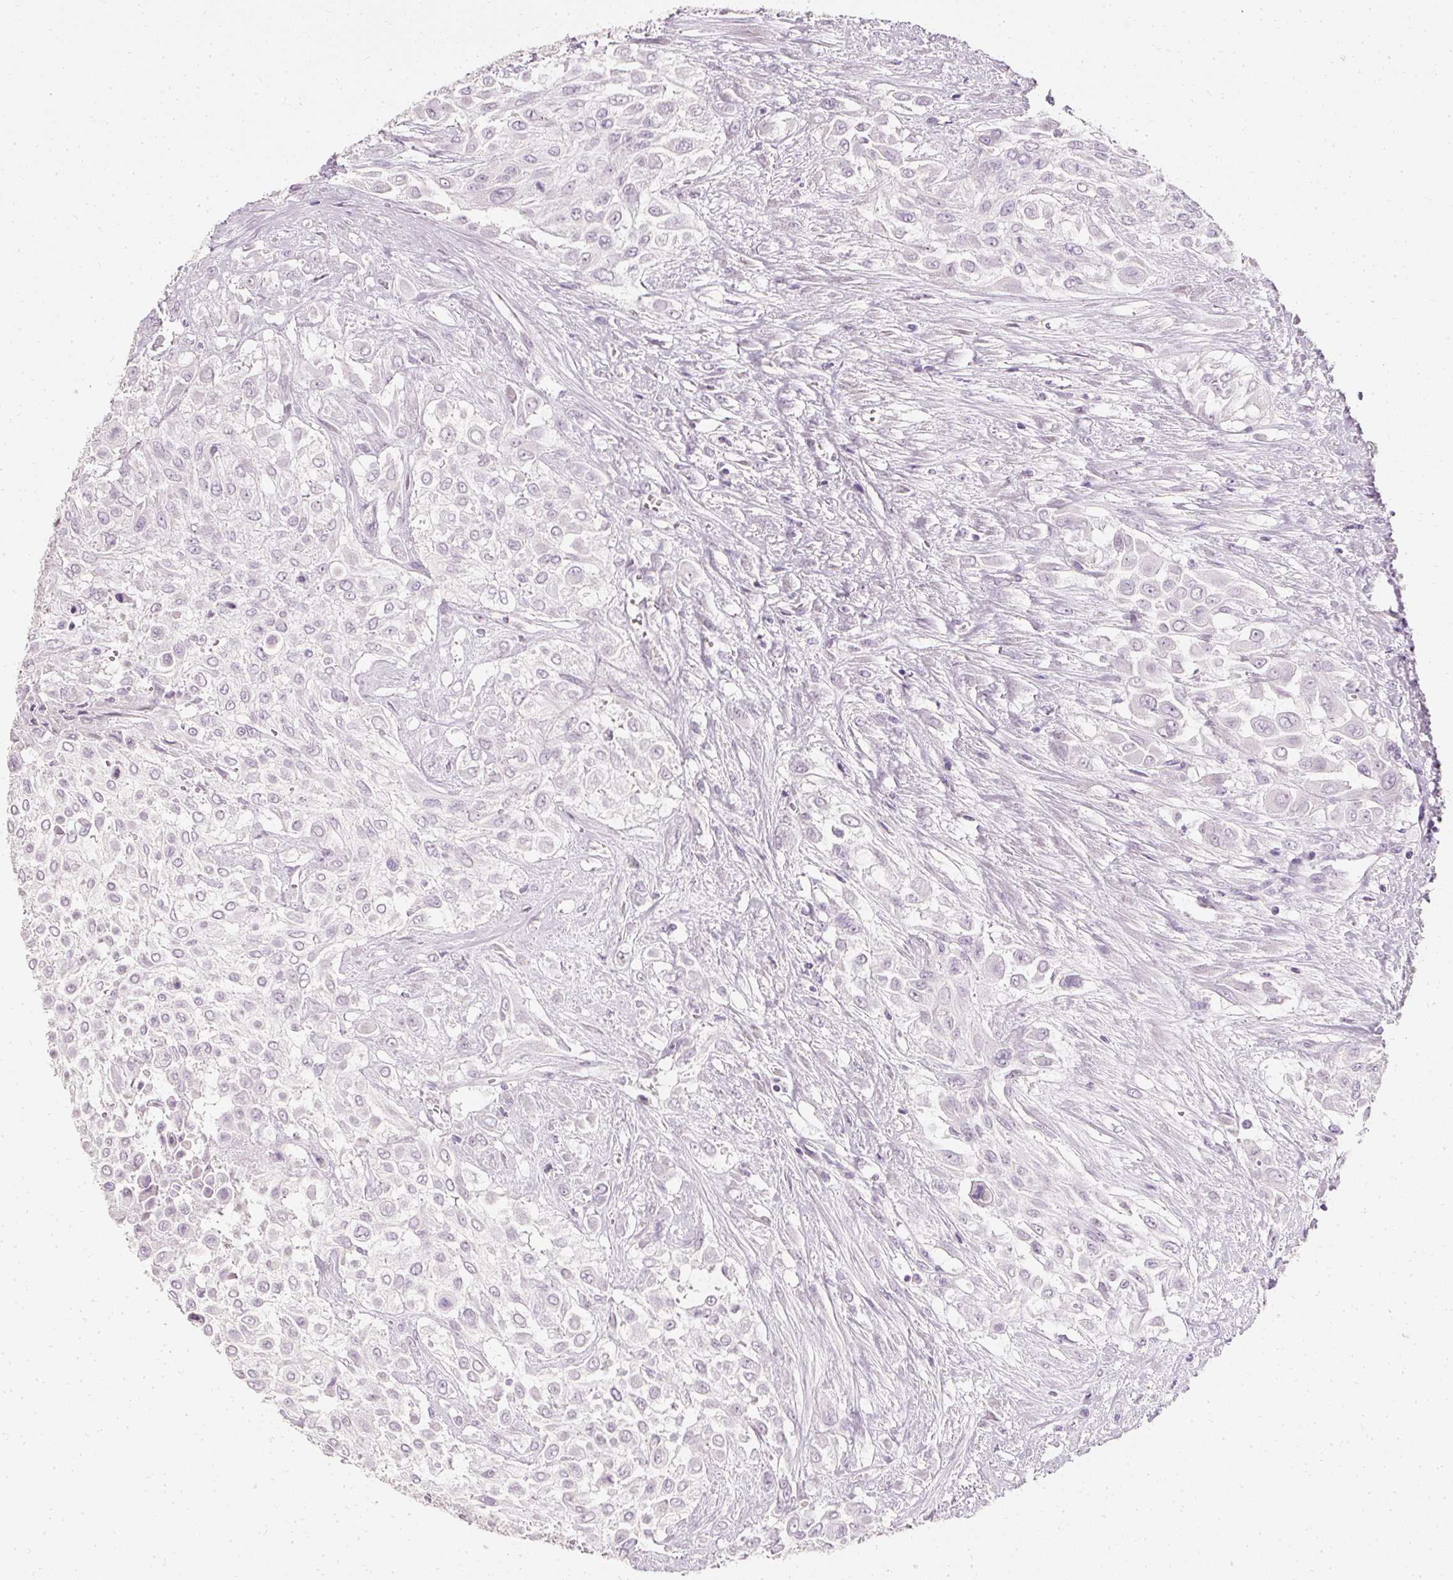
{"staining": {"intensity": "negative", "quantity": "none", "location": "none"}, "tissue": "urothelial cancer", "cell_type": "Tumor cells", "image_type": "cancer", "snomed": [{"axis": "morphology", "description": "Urothelial carcinoma, High grade"}, {"axis": "topography", "description": "Urinary bladder"}], "caption": "The immunohistochemistry photomicrograph has no significant staining in tumor cells of urothelial cancer tissue.", "gene": "ELAVL3", "patient": {"sex": "male", "age": 57}}